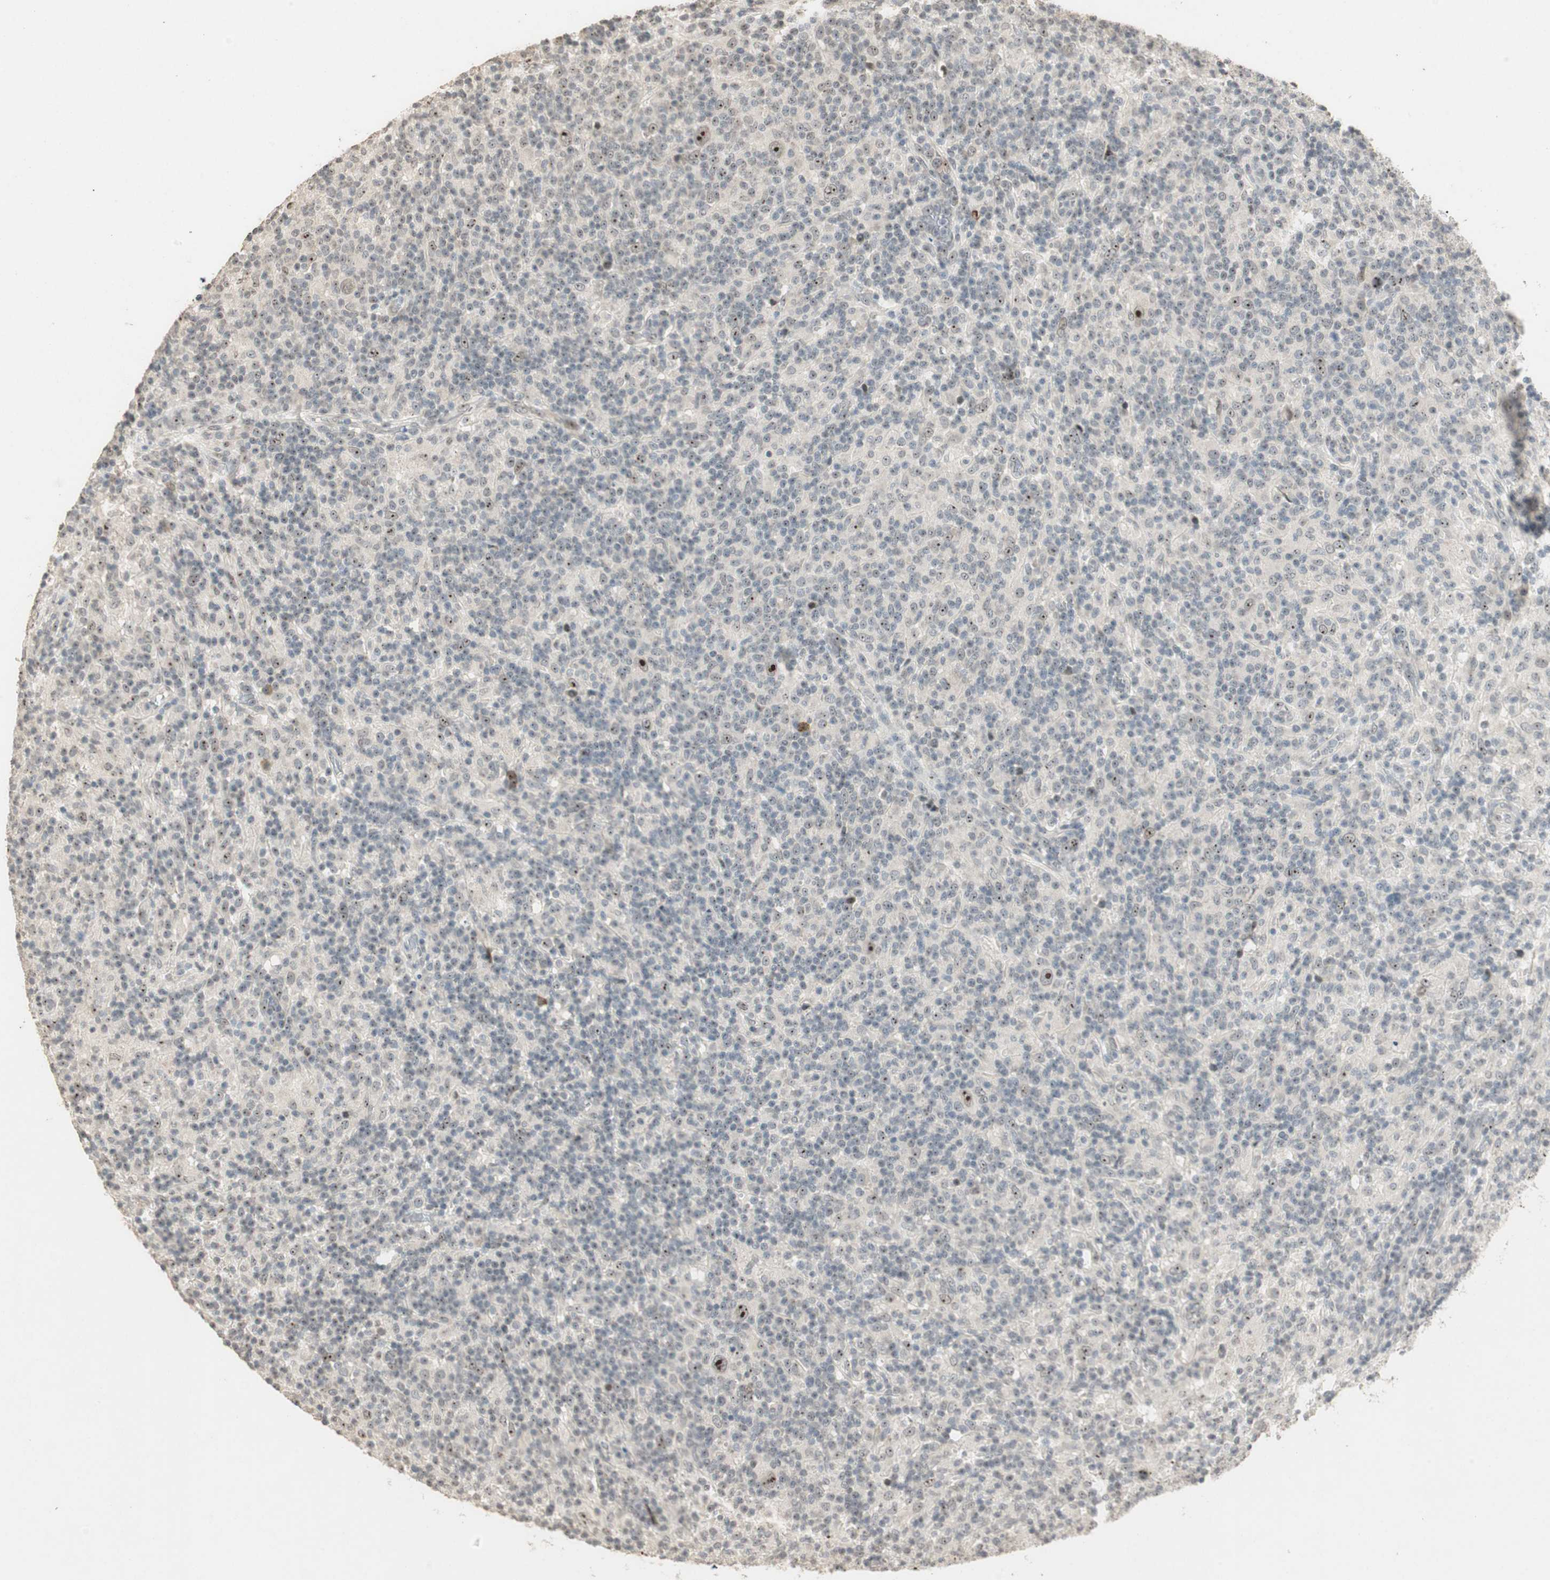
{"staining": {"intensity": "strong", "quantity": ">75%", "location": "nuclear"}, "tissue": "lymphoma", "cell_type": "Tumor cells", "image_type": "cancer", "snomed": [{"axis": "morphology", "description": "Hodgkin's disease, NOS"}, {"axis": "topography", "description": "Lymph node"}], "caption": "Tumor cells reveal strong nuclear expression in approximately >75% of cells in lymphoma.", "gene": "ETV4", "patient": {"sex": "male", "age": 70}}